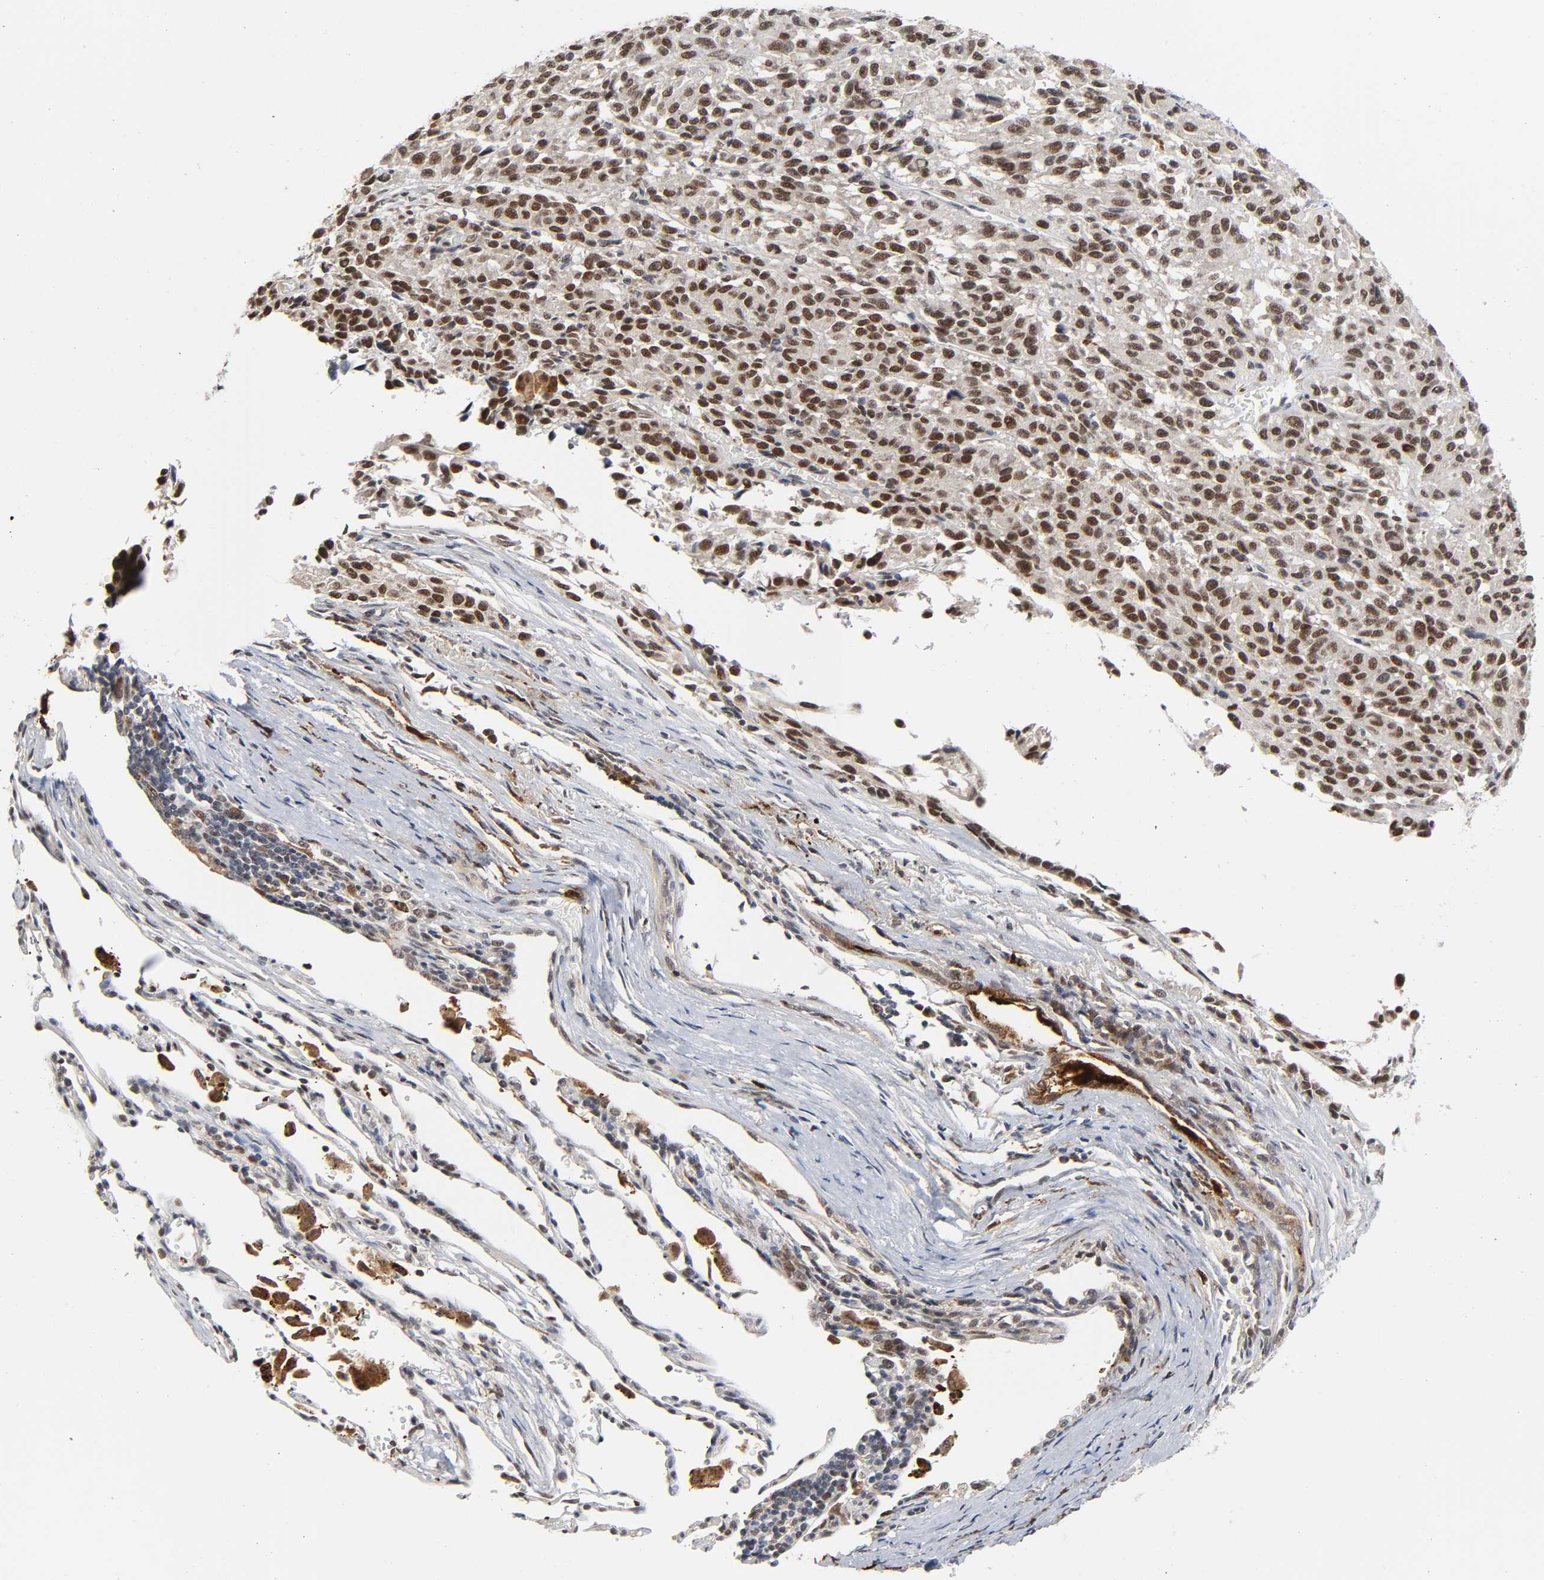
{"staining": {"intensity": "strong", "quantity": ">75%", "location": "nuclear"}, "tissue": "melanoma", "cell_type": "Tumor cells", "image_type": "cancer", "snomed": [{"axis": "morphology", "description": "Malignant melanoma, Metastatic site"}, {"axis": "topography", "description": "Lung"}], "caption": "DAB immunohistochemical staining of malignant melanoma (metastatic site) displays strong nuclear protein positivity in approximately >75% of tumor cells. The staining was performed using DAB (3,3'-diaminobenzidine) to visualize the protein expression in brown, while the nuclei were stained in blue with hematoxylin (Magnification: 20x).", "gene": "KAT2B", "patient": {"sex": "male", "age": 64}}